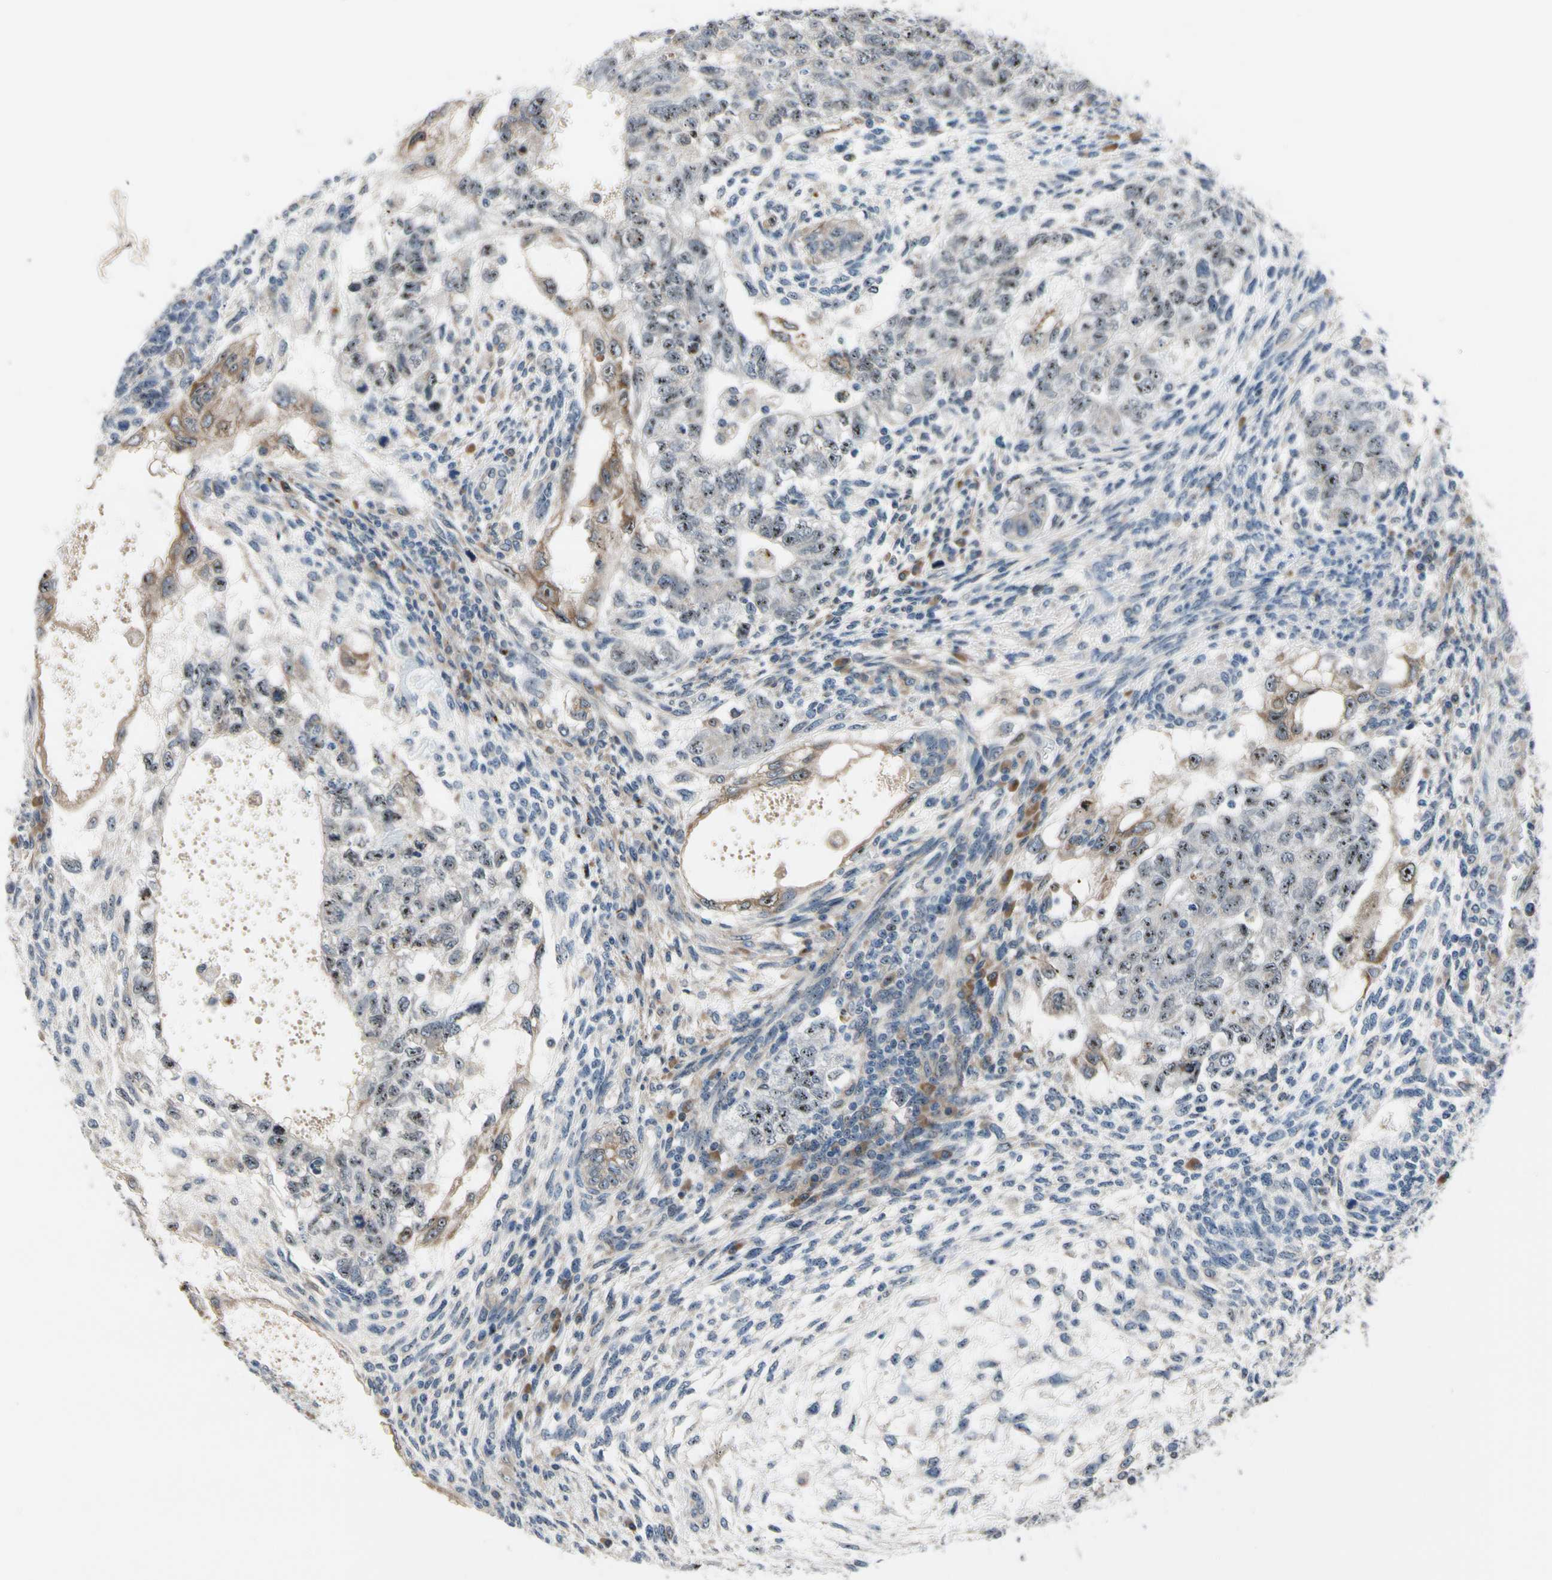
{"staining": {"intensity": "weak", "quantity": "25%-75%", "location": "cytoplasmic/membranous"}, "tissue": "testis cancer", "cell_type": "Tumor cells", "image_type": "cancer", "snomed": [{"axis": "morphology", "description": "Normal tissue, NOS"}, {"axis": "morphology", "description": "Carcinoma, Embryonal, NOS"}, {"axis": "topography", "description": "Testis"}], "caption": "Human testis cancer stained with a protein marker demonstrates weak staining in tumor cells.", "gene": "TMED7", "patient": {"sex": "male", "age": 36}}